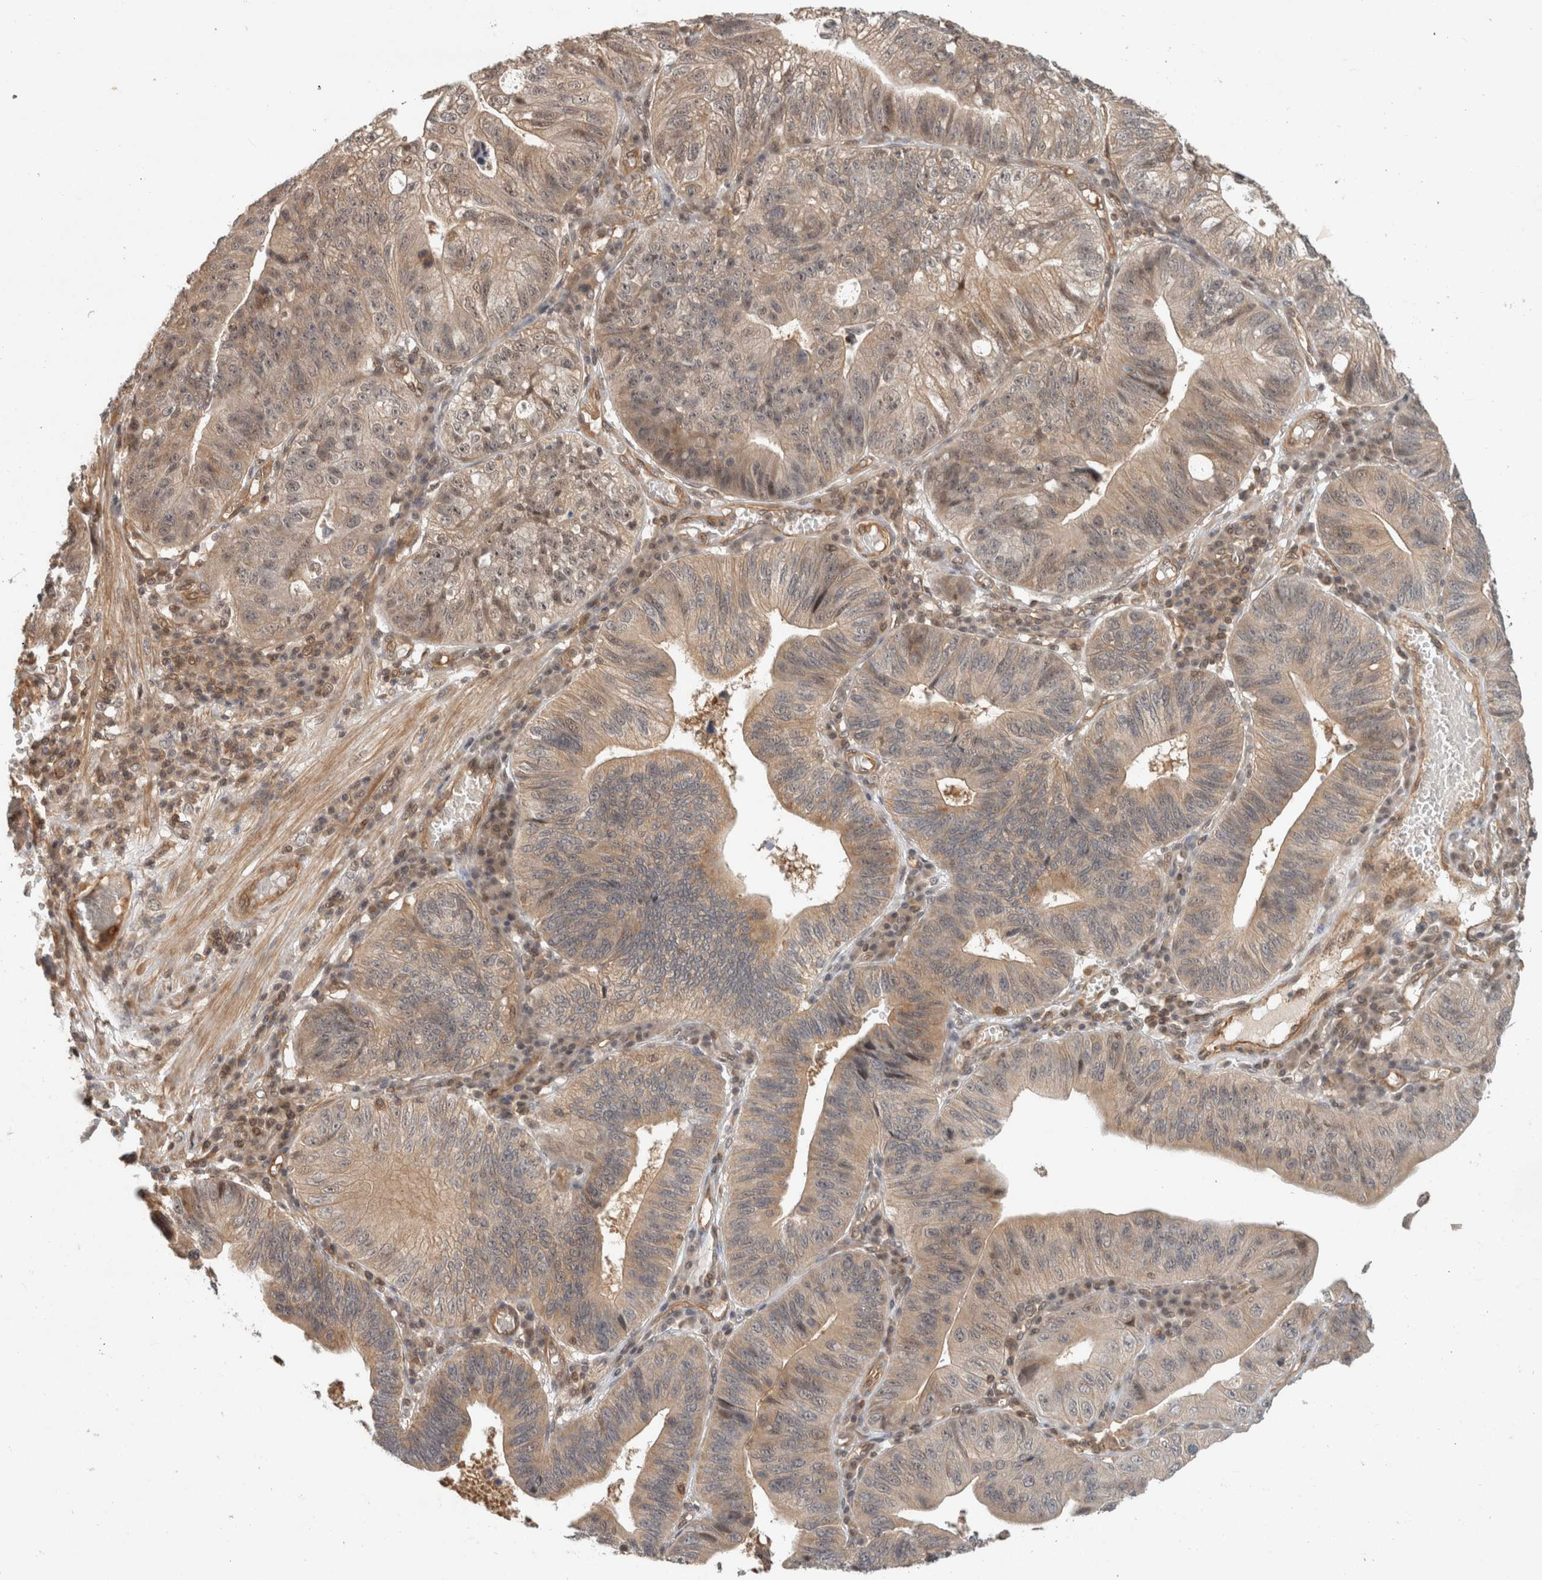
{"staining": {"intensity": "weak", "quantity": ">75%", "location": "cytoplasmic/membranous,nuclear"}, "tissue": "stomach cancer", "cell_type": "Tumor cells", "image_type": "cancer", "snomed": [{"axis": "morphology", "description": "Adenocarcinoma, NOS"}, {"axis": "topography", "description": "Stomach"}], "caption": "Immunohistochemistry (DAB (3,3'-diaminobenzidine)) staining of human adenocarcinoma (stomach) displays weak cytoplasmic/membranous and nuclear protein staining in about >75% of tumor cells.", "gene": "CAAP1", "patient": {"sex": "male", "age": 59}}